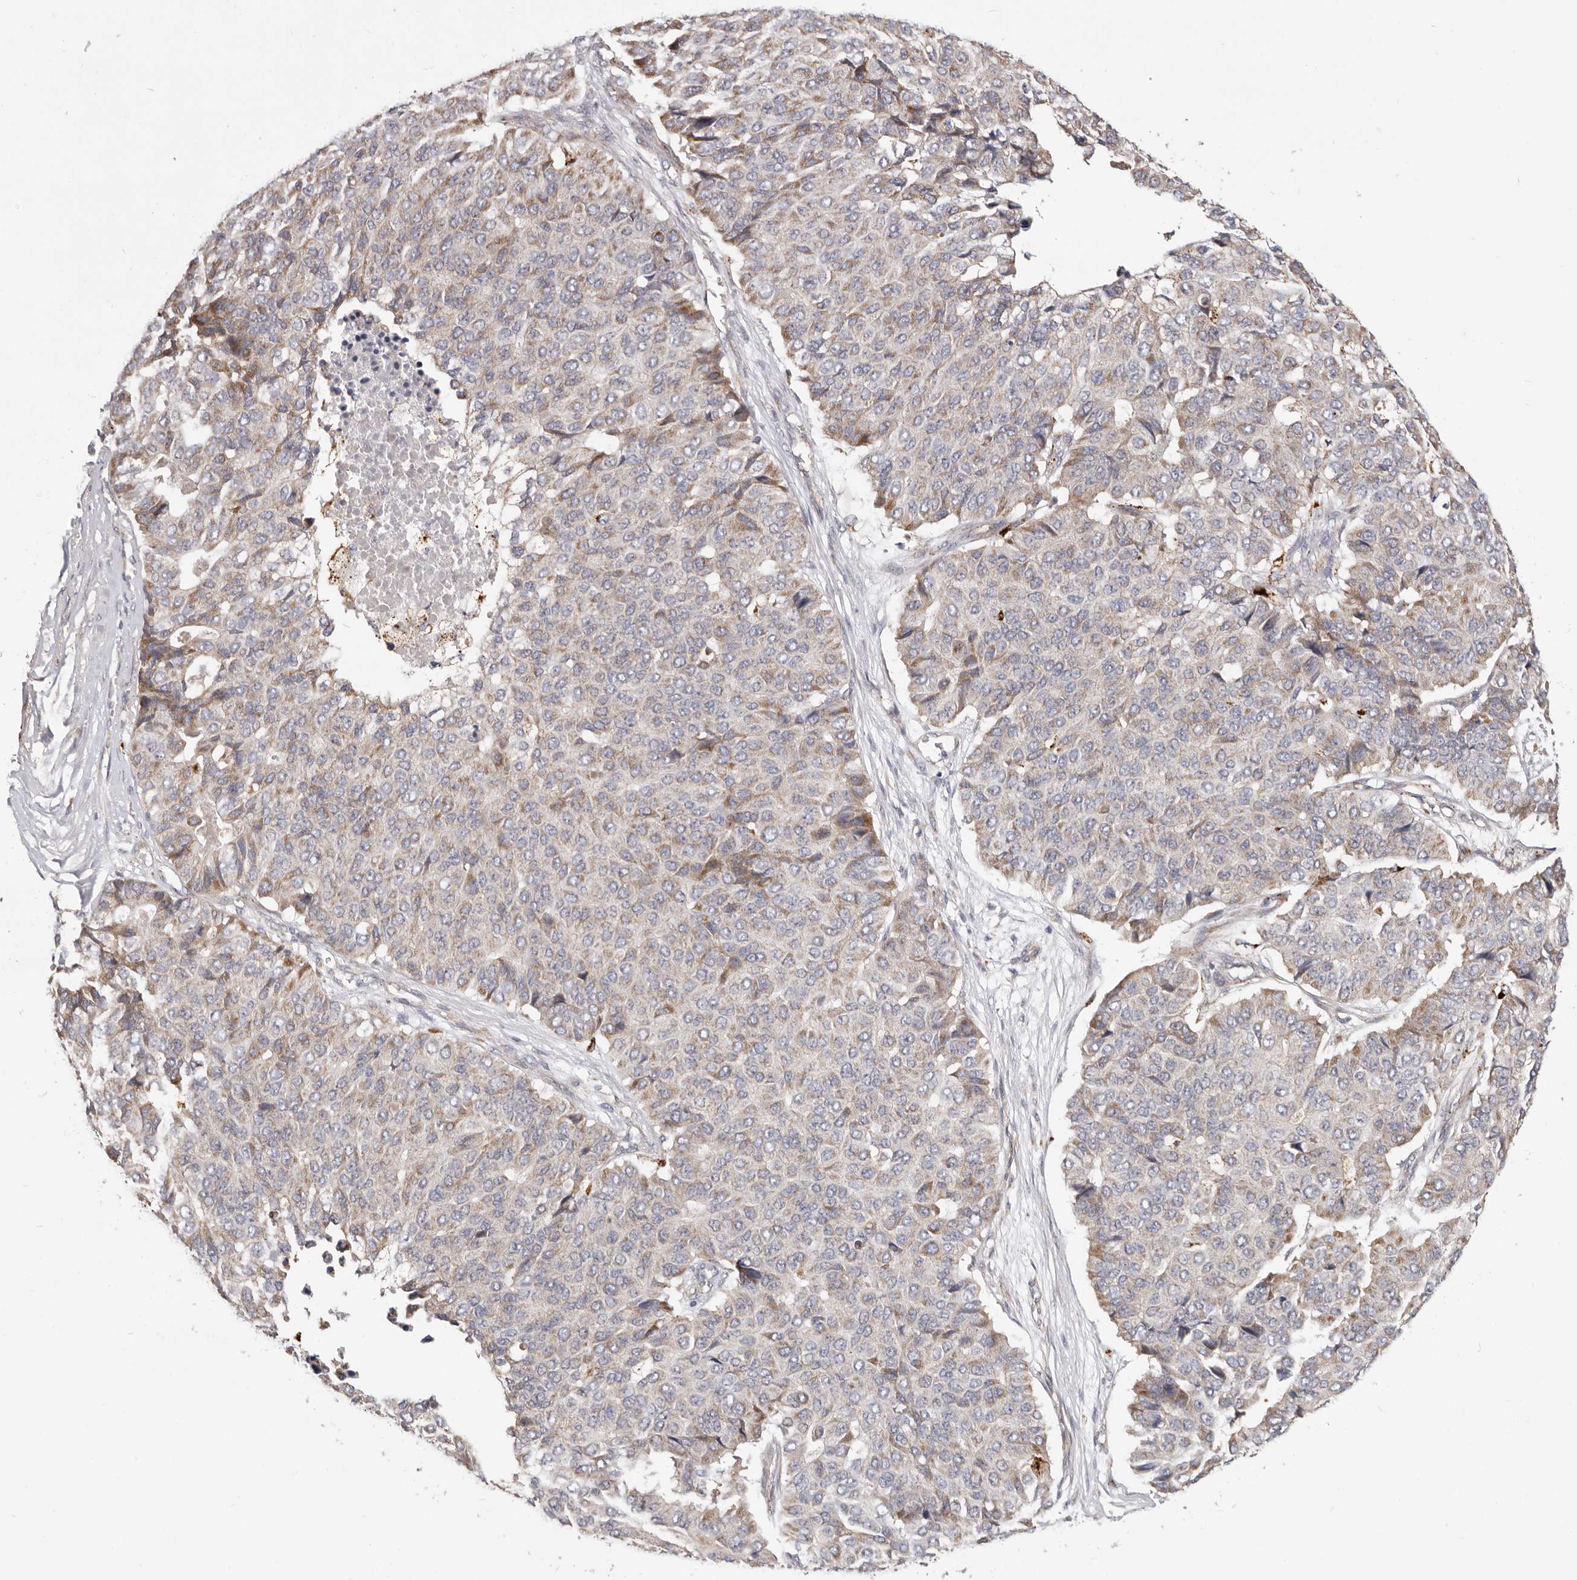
{"staining": {"intensity": "weak", "quantity": "<25%", "location": "cytoplasmic/membranous"}, "tissue": "pancreatic cancer", "cell_type": "Tumor cells", "image_type": "cancer", "snomed": [{"axis": "morphology", "description": "Adenocarcinoma, NOS"}, {"axis": "topography", "description": "Pancreas"}], "caption": "DAB (3,3'-diaminobenzidine) immunohistochemical staining of human pancreatic cancer (adenocarcinoma) demonstrates no significant positivity in tumor cells. Nuclei are stained in blue.", "gene": "TOR3A", "patient": {"sex": "male", "age": 50}}